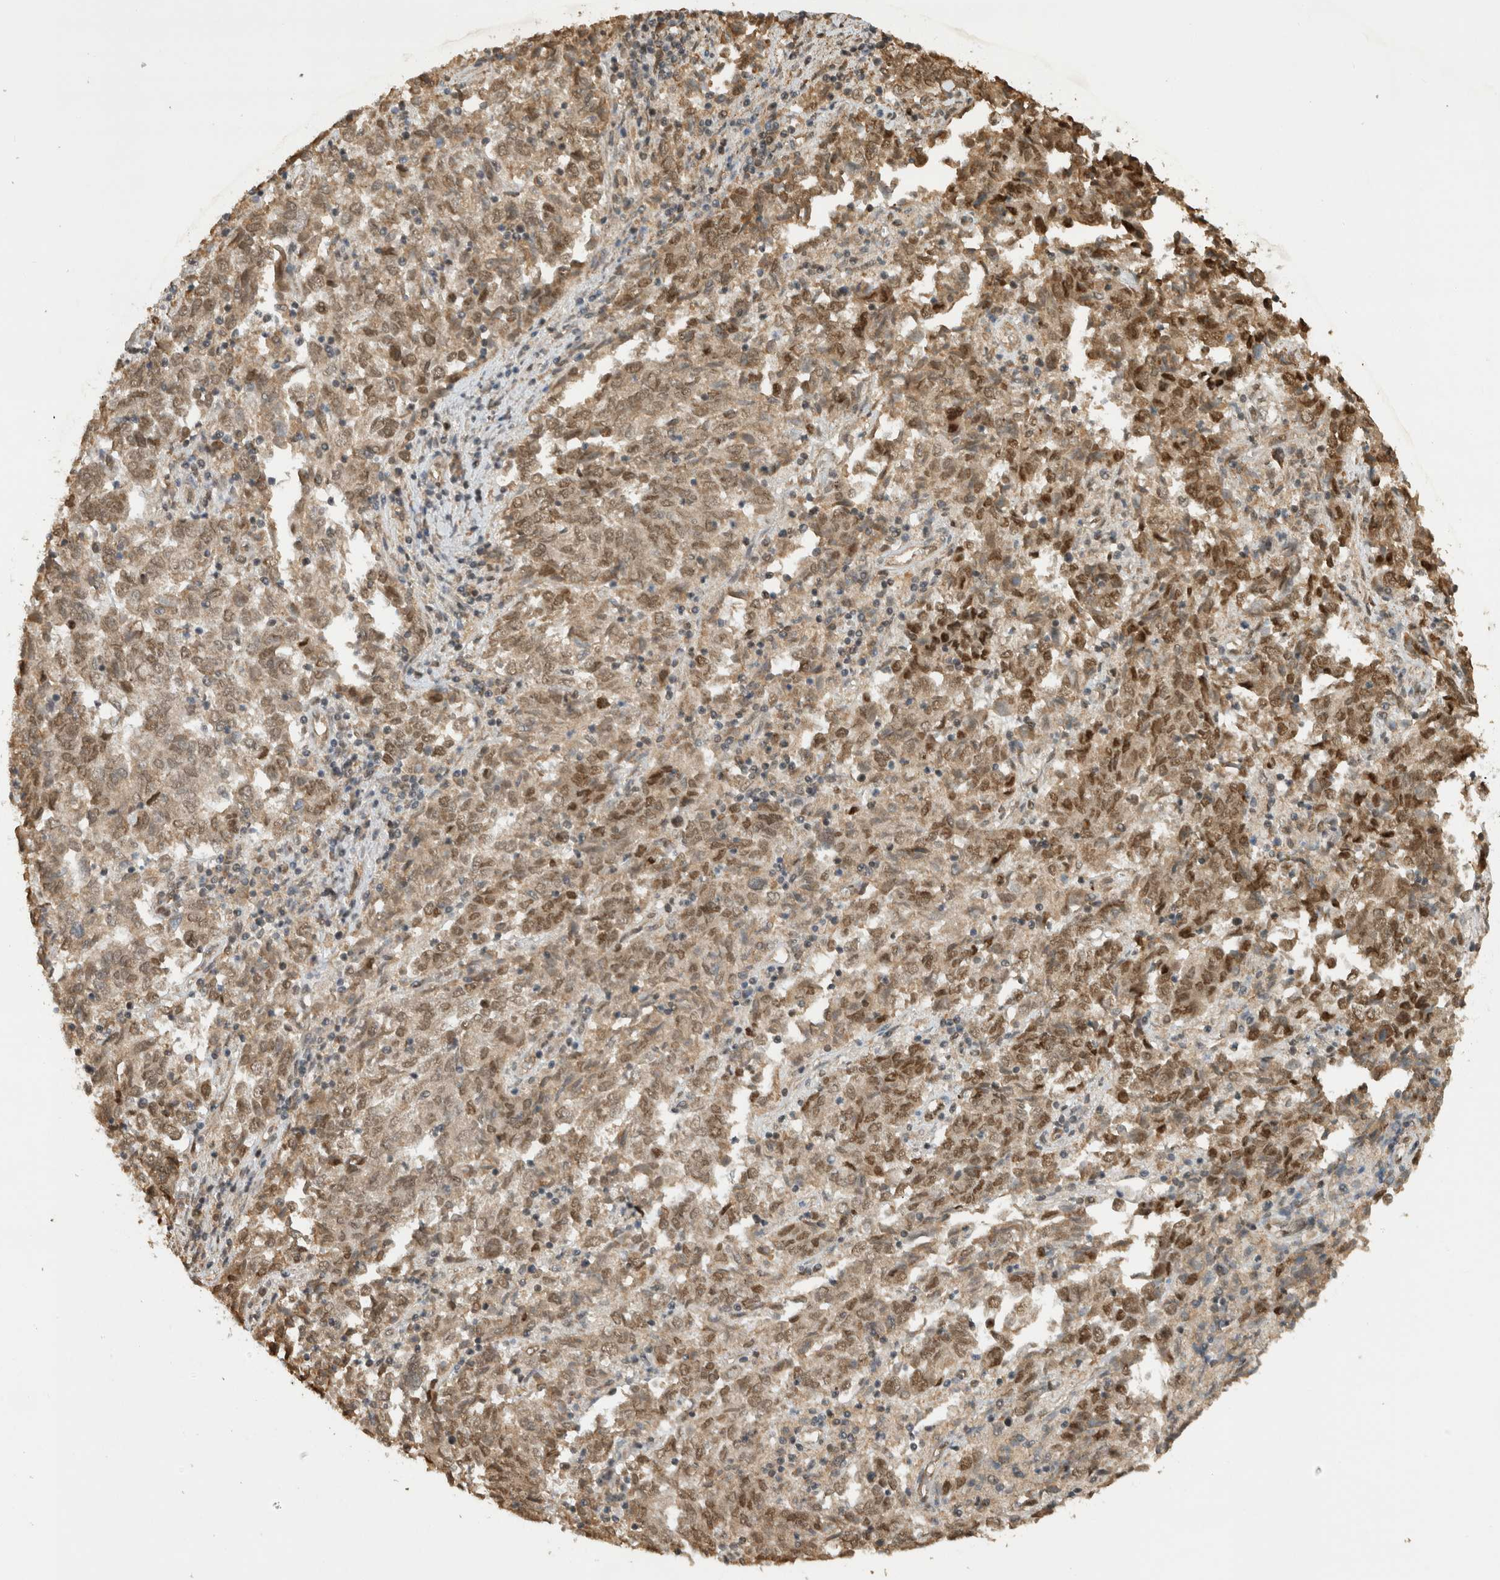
{"staining": {"intensity": "moderate", "quantity": ">75%", "location": "nuclear"}, "tissue": "endometrial cancer", "cell_type": "Tumor cells", "image_type": "cancer", "snomed": [{"axis": "morphology", "description": "Adenocarcinoma, NOS"}, {"axis": "topography", "description": "Endometrium"}], "caption": "Moderate nuclear staining is appreciated in approximately >75% of tumor cells in endometrial adenocarcinoma. (DAB (3,3'-diaminobenzidine) = brown stain, brightfield microscopy at high magnification).", "gene": "C1orf21", "patient": {"sex": "female", "age": 80}}